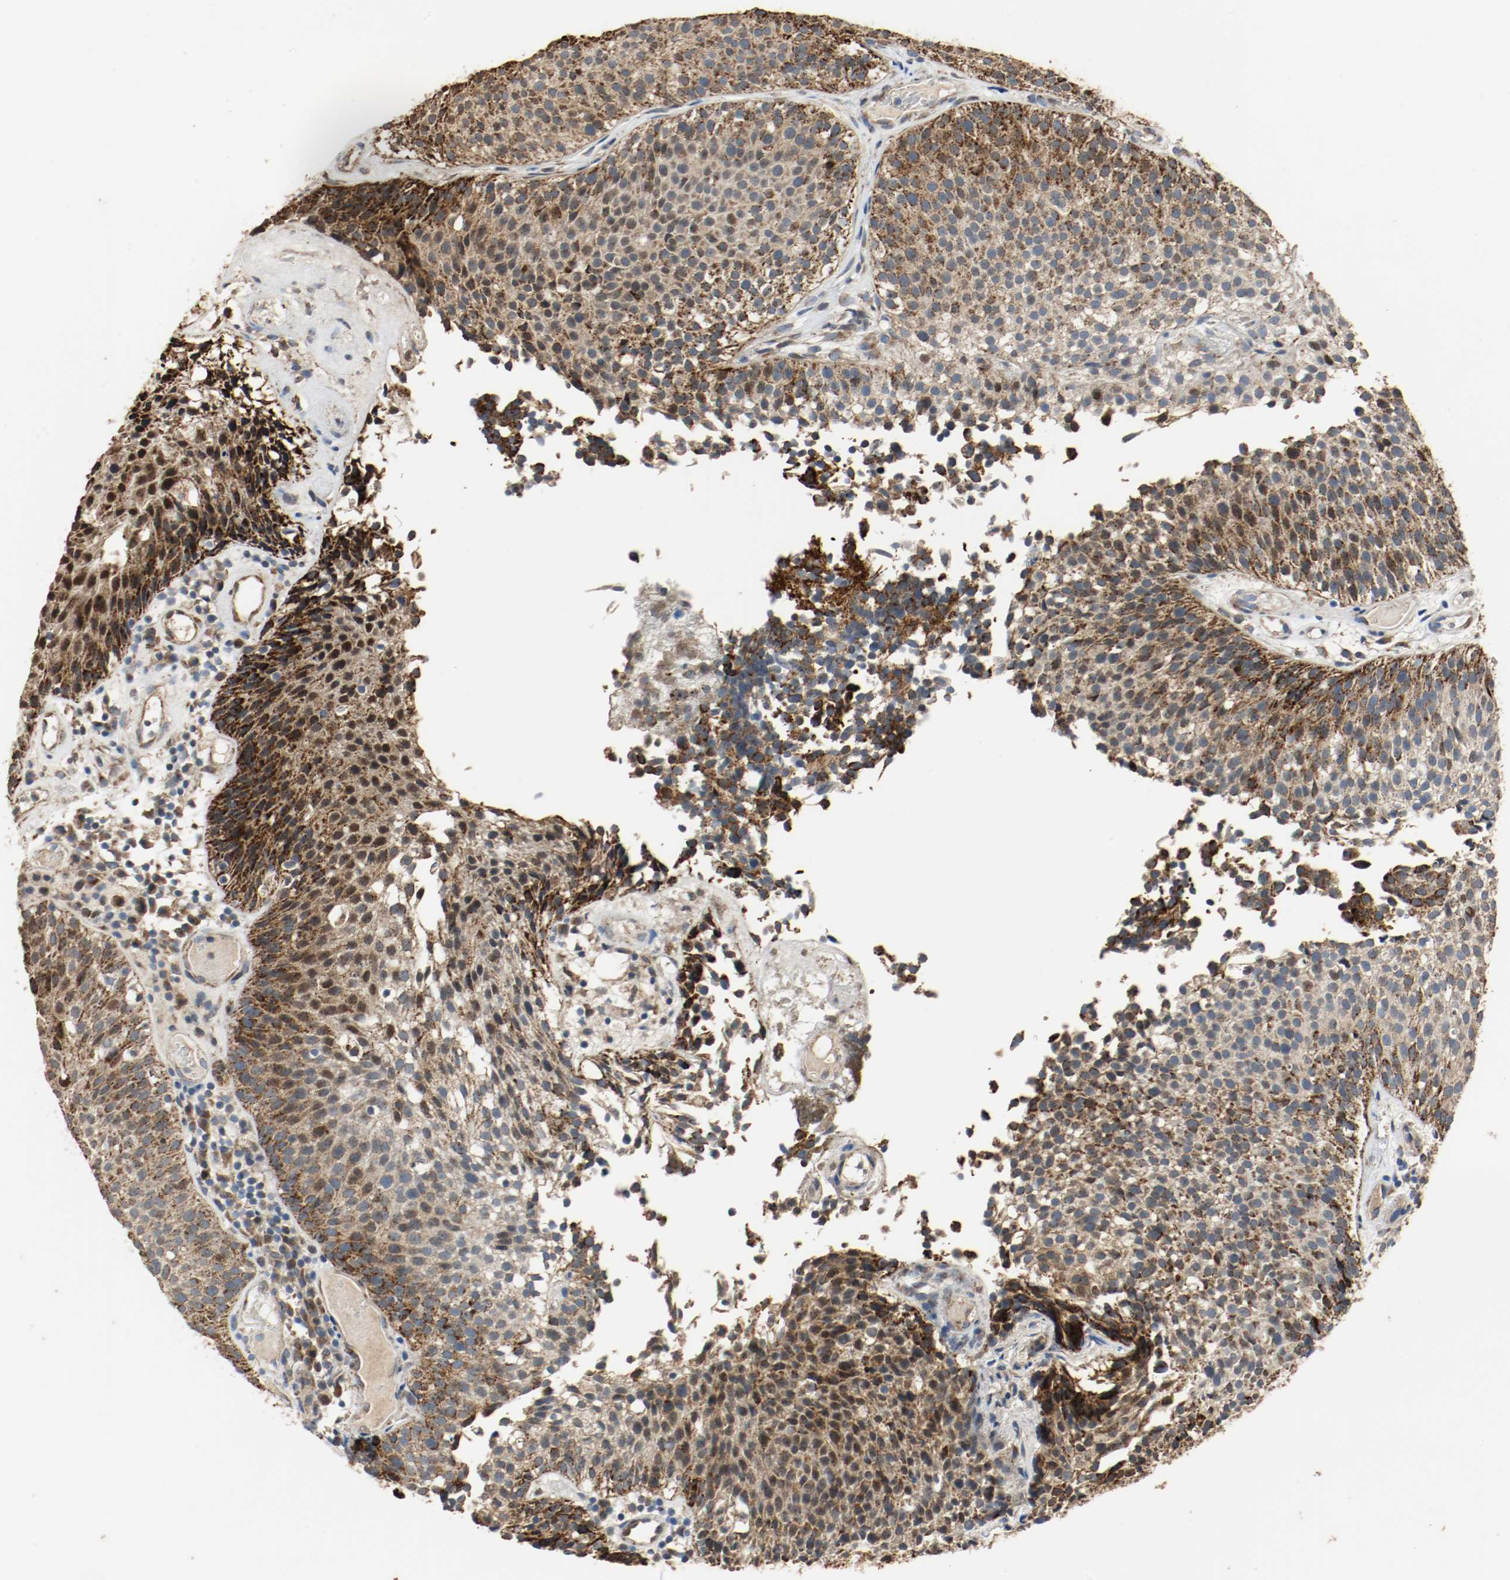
{"staining": {"intensity": "strong", "quantity": ">75%", "location": "cytoplasmic/membranous,nuclear"}, "tissue": "urothelial cancer", "cell_type": "Tumor cells", "image_type": "cancer", "snomed": [{"axis": "morphology", "description": "Urothelial carcinoma, Low grade"}, {"axis": "topography", "description": "Urinary bladder"}], "caption": "Urothelial cancer stained with a brown dye displays strong cytoplasmic/membranous and nuclear positive staining in approximately >75% of tumor cells.", "gene": "ALDH4A1", "patient": {"sex": "male", "age": 85}}